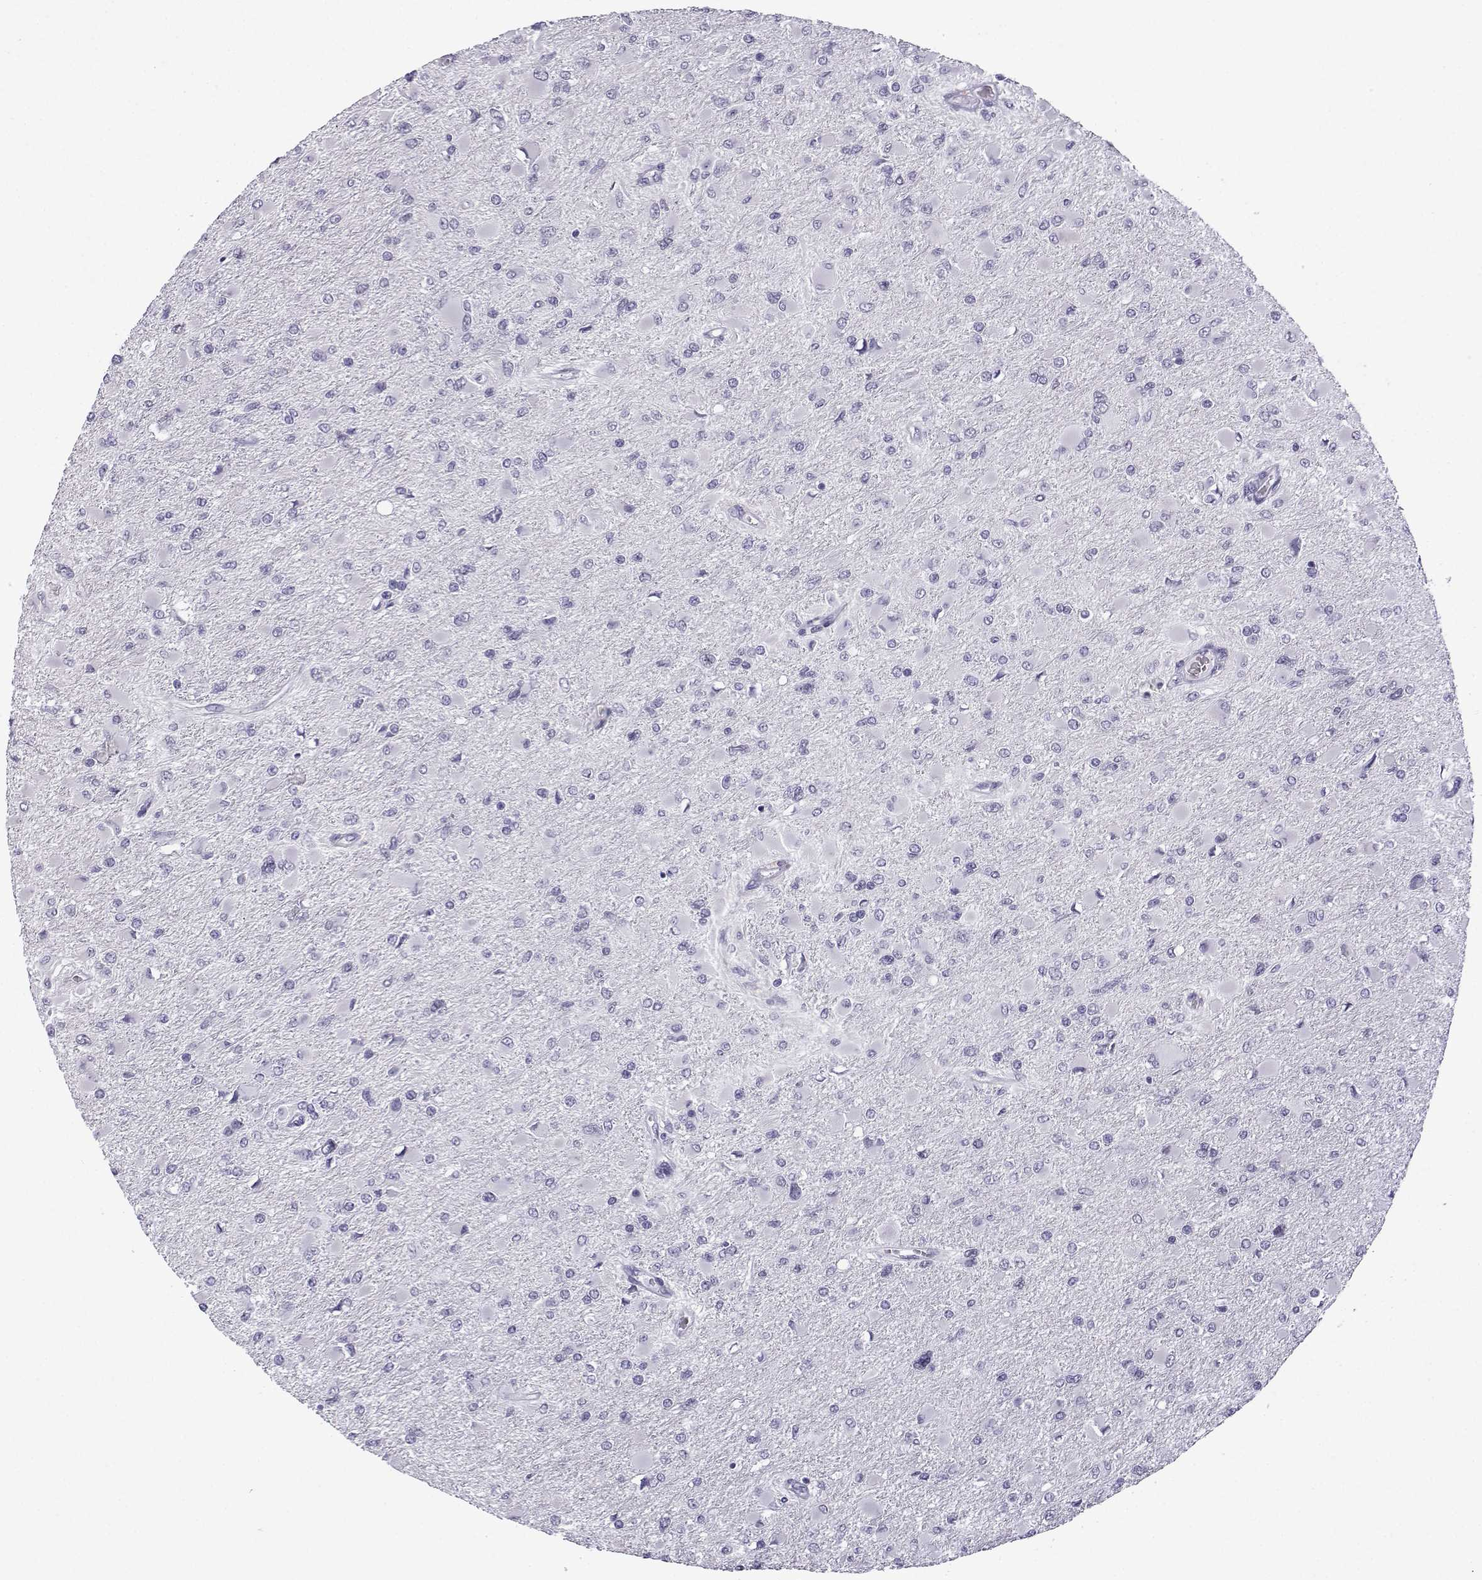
{"staining": {"intensity": "negative", "quantity": "none", "location": "none"}, "tissue": "glioma", "cell_type": "Tumor cells", "image_type": "cancer", "snomed": [{"axis": "morphology", "description": "Glioma, malignant, High grade"}, {"axis": "topography", "description": "Cerebral cortex"}], "caption": "A micrograph of glioma stained for a protein demonstrates no brown staining in tumor cells.", "gene": "MRGBP", "patient": {"sex": "female", "age": 36}}